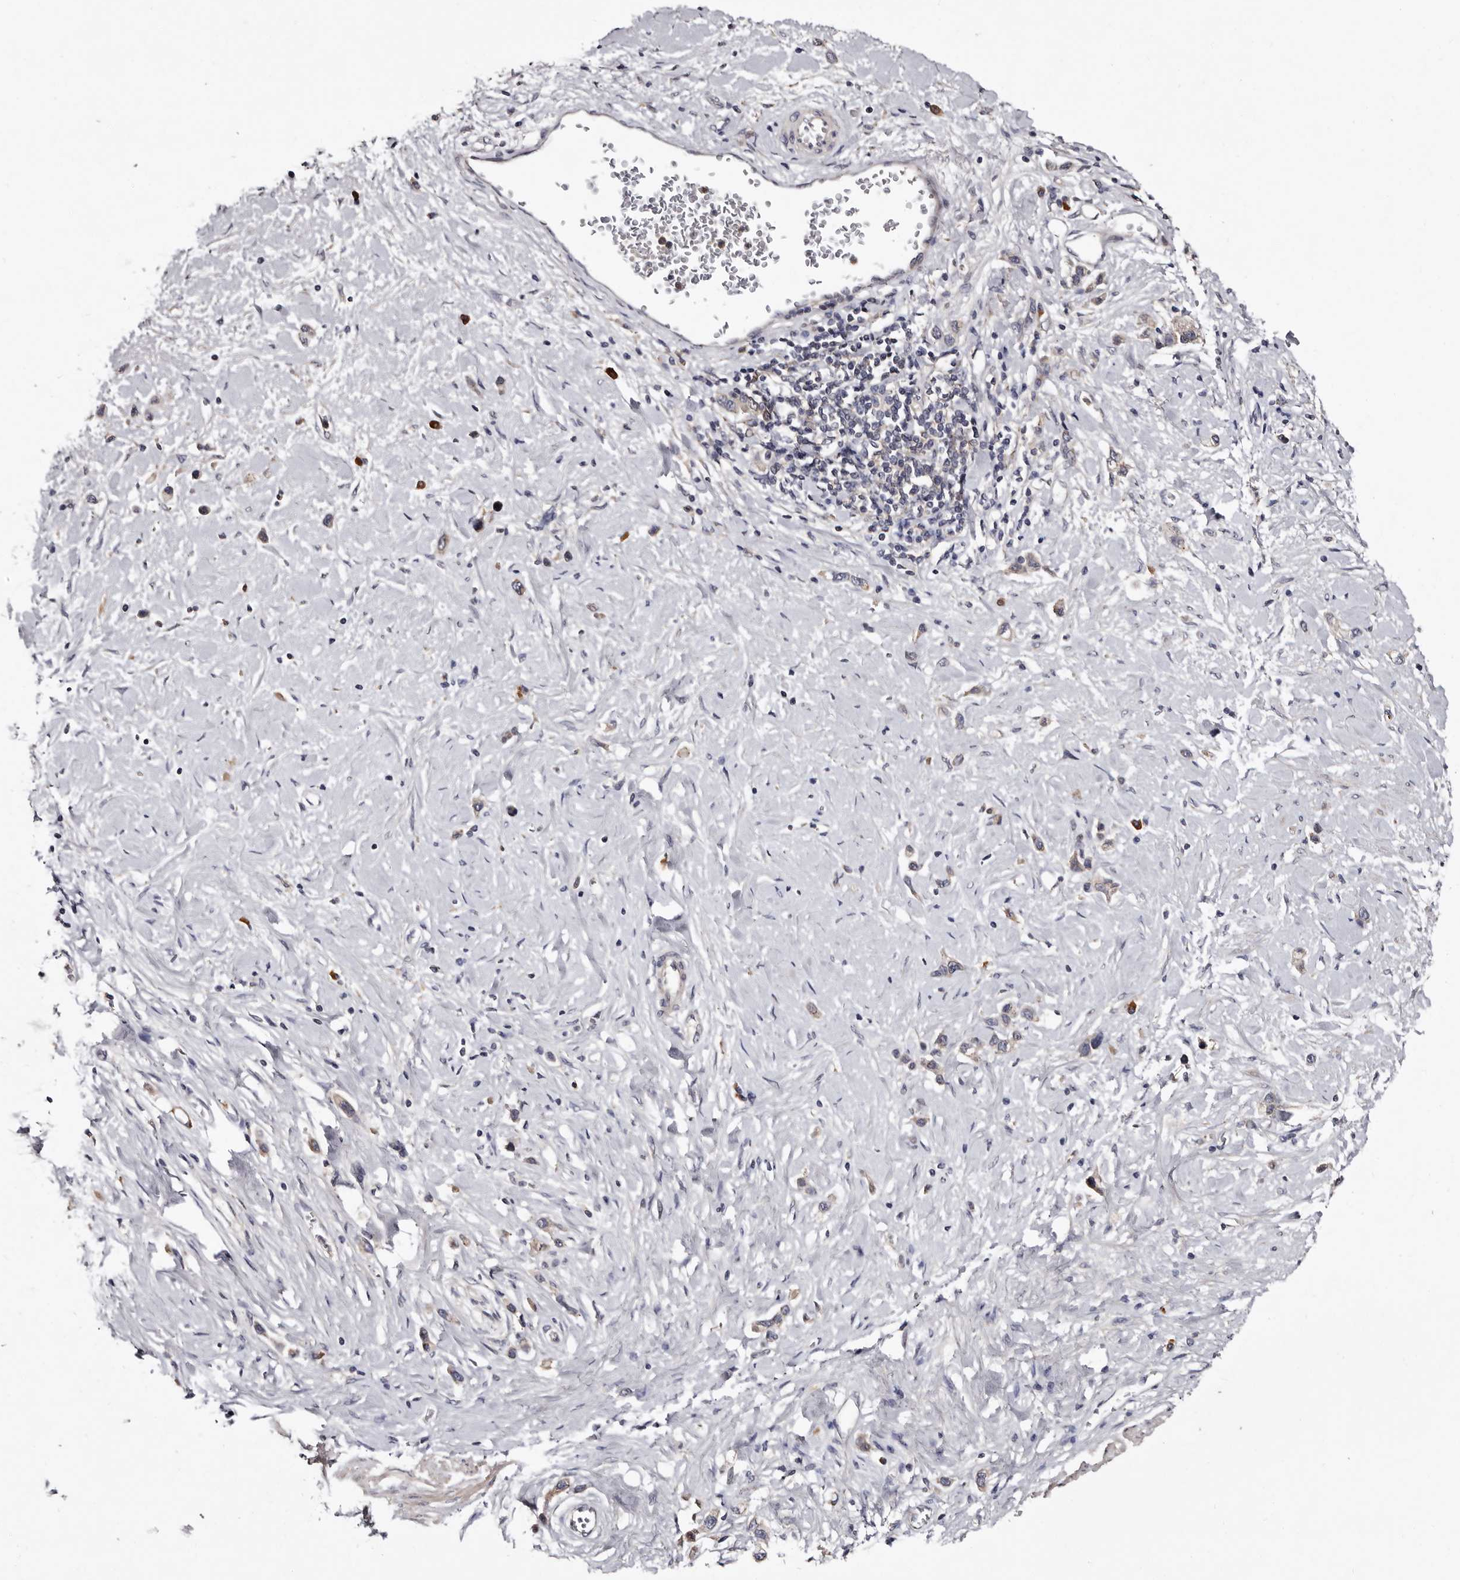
{"staining": {"intensity": "weak", "quantity": "<25%", "location": "cytoplasmic/membranous"}, "tissue": "stomach cancer", "cell_type": "Tumor cells", "image_type": "cancer", "snomed": [{"axis": "morphology", "description": "Adenocarcinoma, NOS"}, {"axis": "topography", "description": "Stomach"}], "caption": "Image shows no significant protein positivity in tumor cells of stomach cancer.", "gene": "DNPH1", "patient": {"sex": "female", "age": 65}}